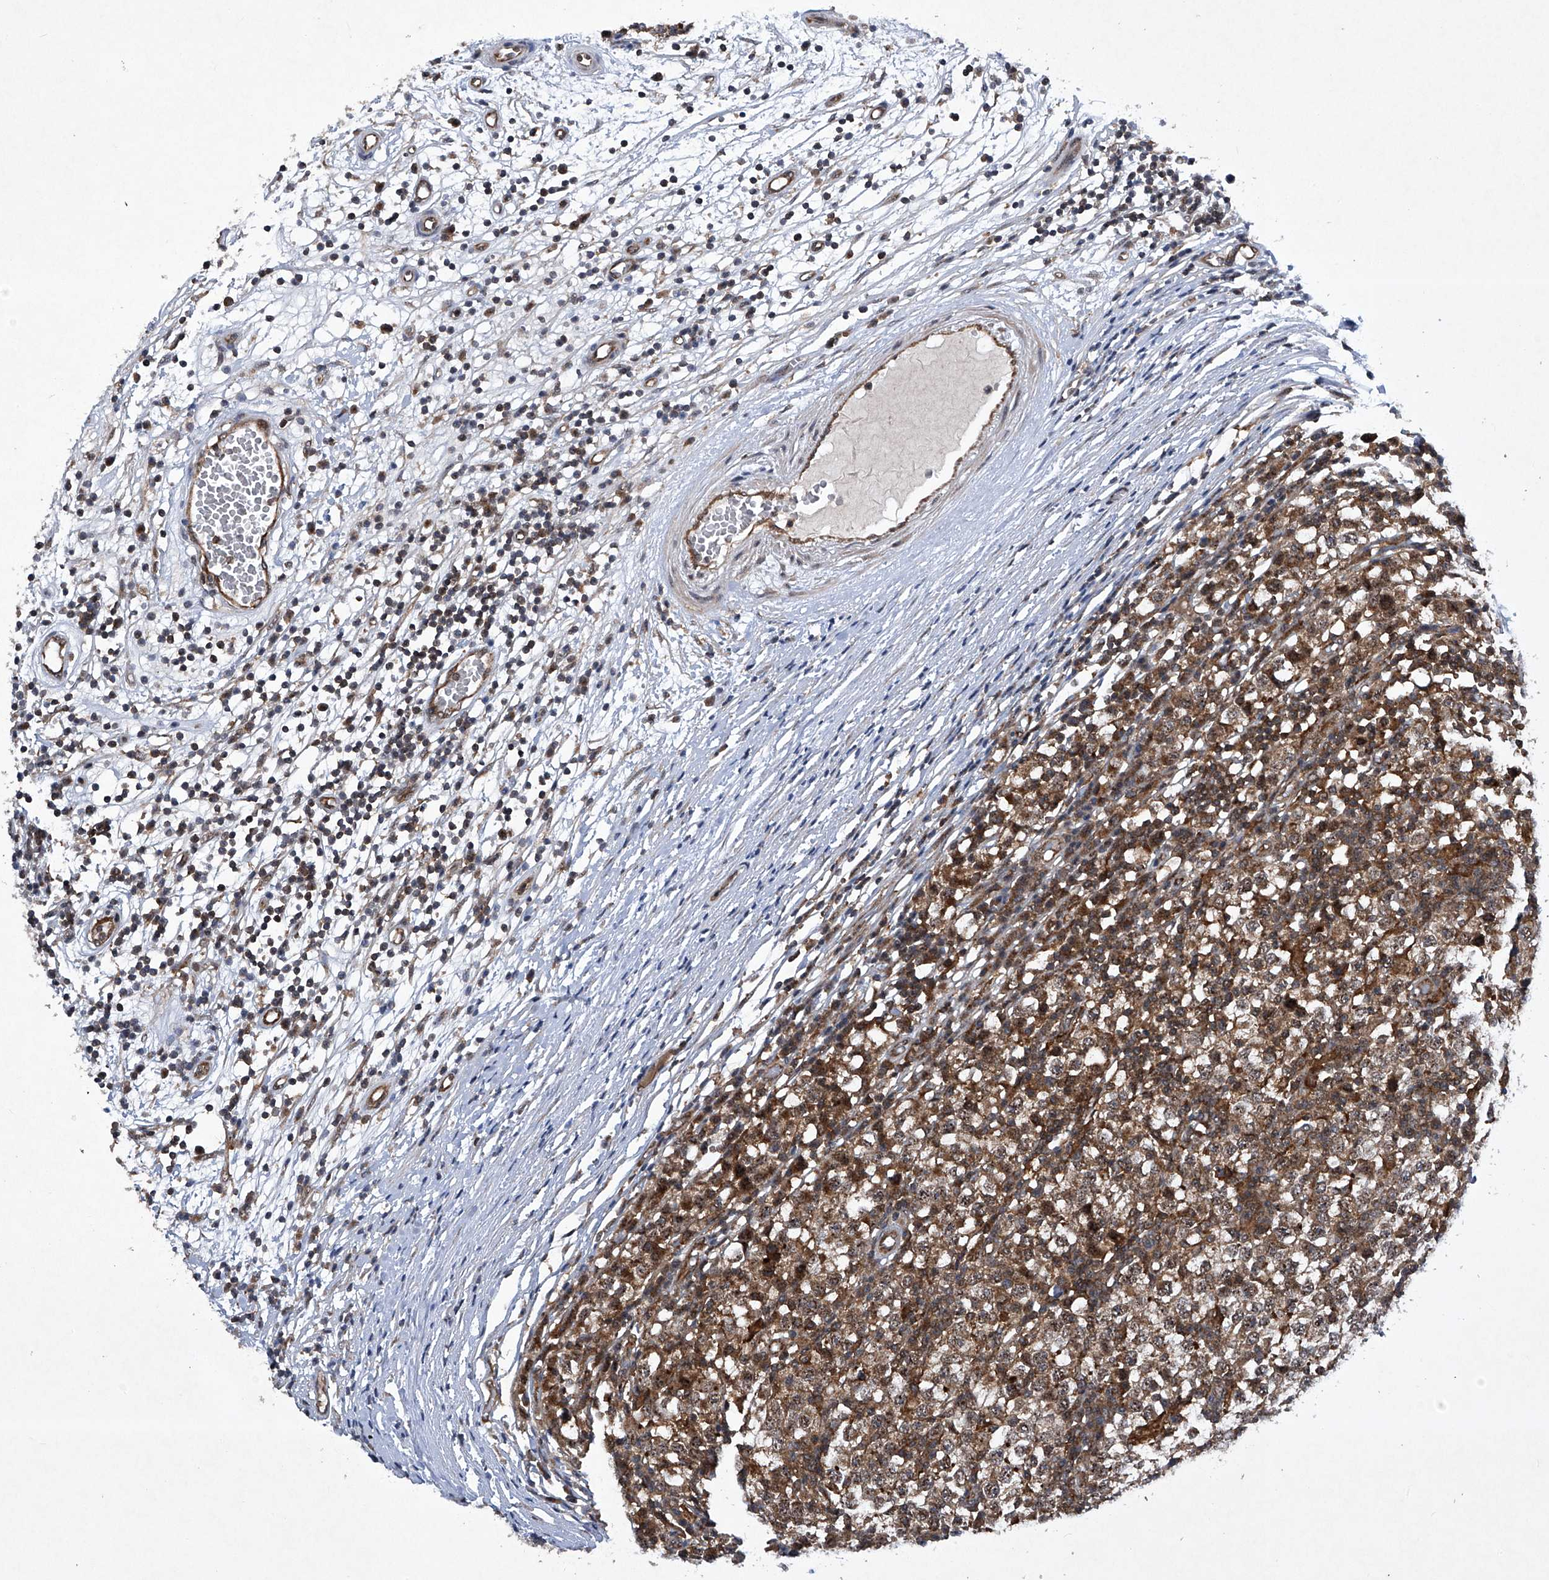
{"staining": {"intensity": "moderate", "quantity": ">75%", "location": "cytoplasmic/membranous"}, "tissue": "testis cancer", "cell_type": "Tumor cells", "image_type": "cancer", "snomed": [{"axis": "morphology", "description": "Seminoma, NOS"}, {"axis": "topography", "description": "Testis"}], "caption": "Immunohistochemistry (IHC) micrograph of seminoma (testis) stained for a protein (brown), which displays medium levels of moderate cytoplasmic/membranous staining in about >75% of tumor cells.", "gene": "CISH", "patient": {"sex": "male", "age": 65}}